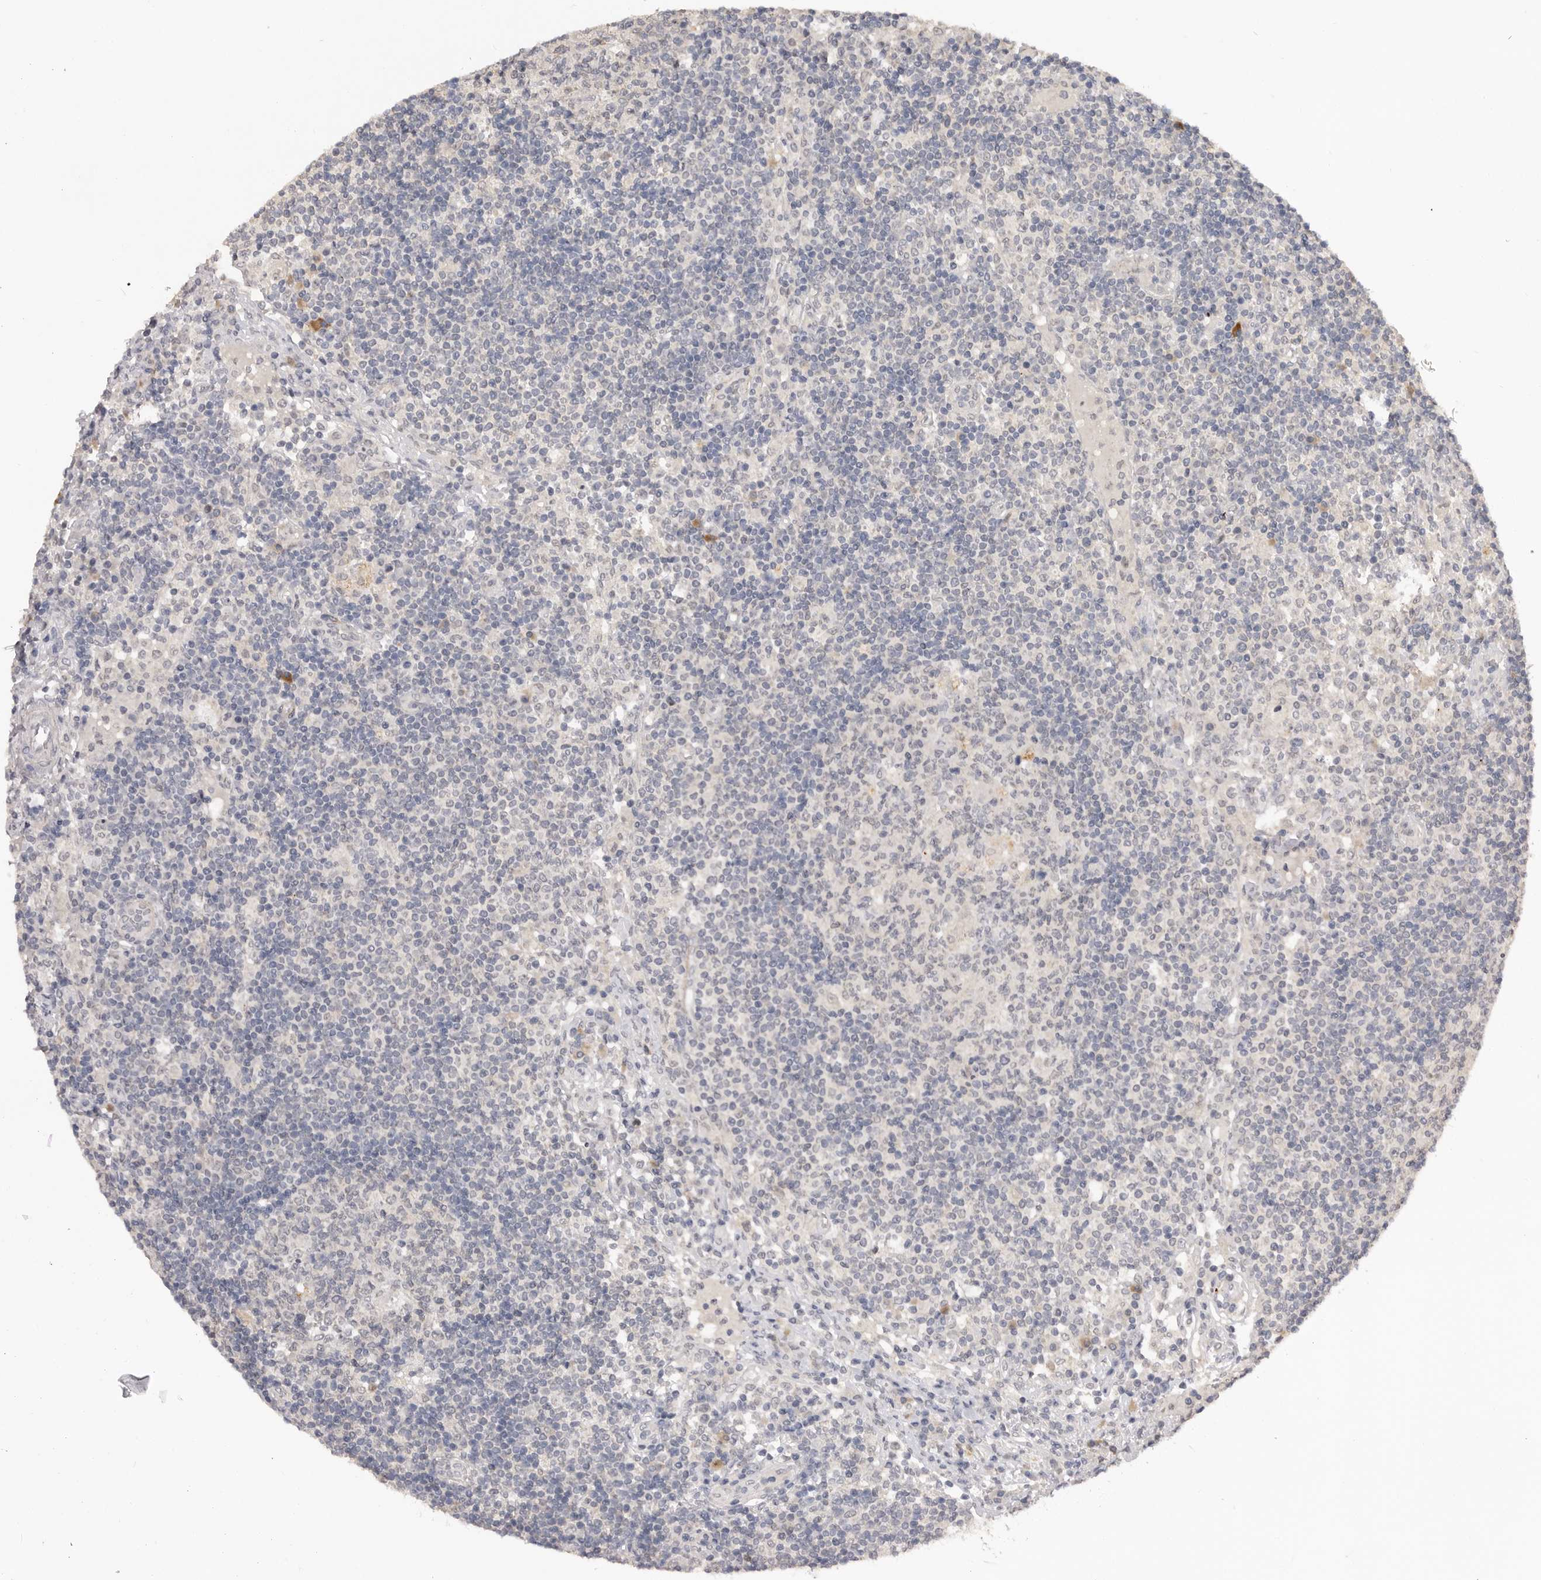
{"staining": {"intensity": "negative", "quantity": "none", "location": "none"}, "tissue": "lymph node", "cell_type": "Germinal center cells", "image_type": "normal", "snomed": [{"axis": "morphology", "description": "Normal tissue, NOS"}, {"axis": "topography", "description": "Lymph node"}], "caption": "IHC photomicrograph of unremarkable lymph node stained for a protein (brown), which demonstrates no staining in germinal center cells. (DAB immunohistochemistry, high magnification).", "gene": "PLEKHF1", "patient": {"sex": "female", "age": 53}}